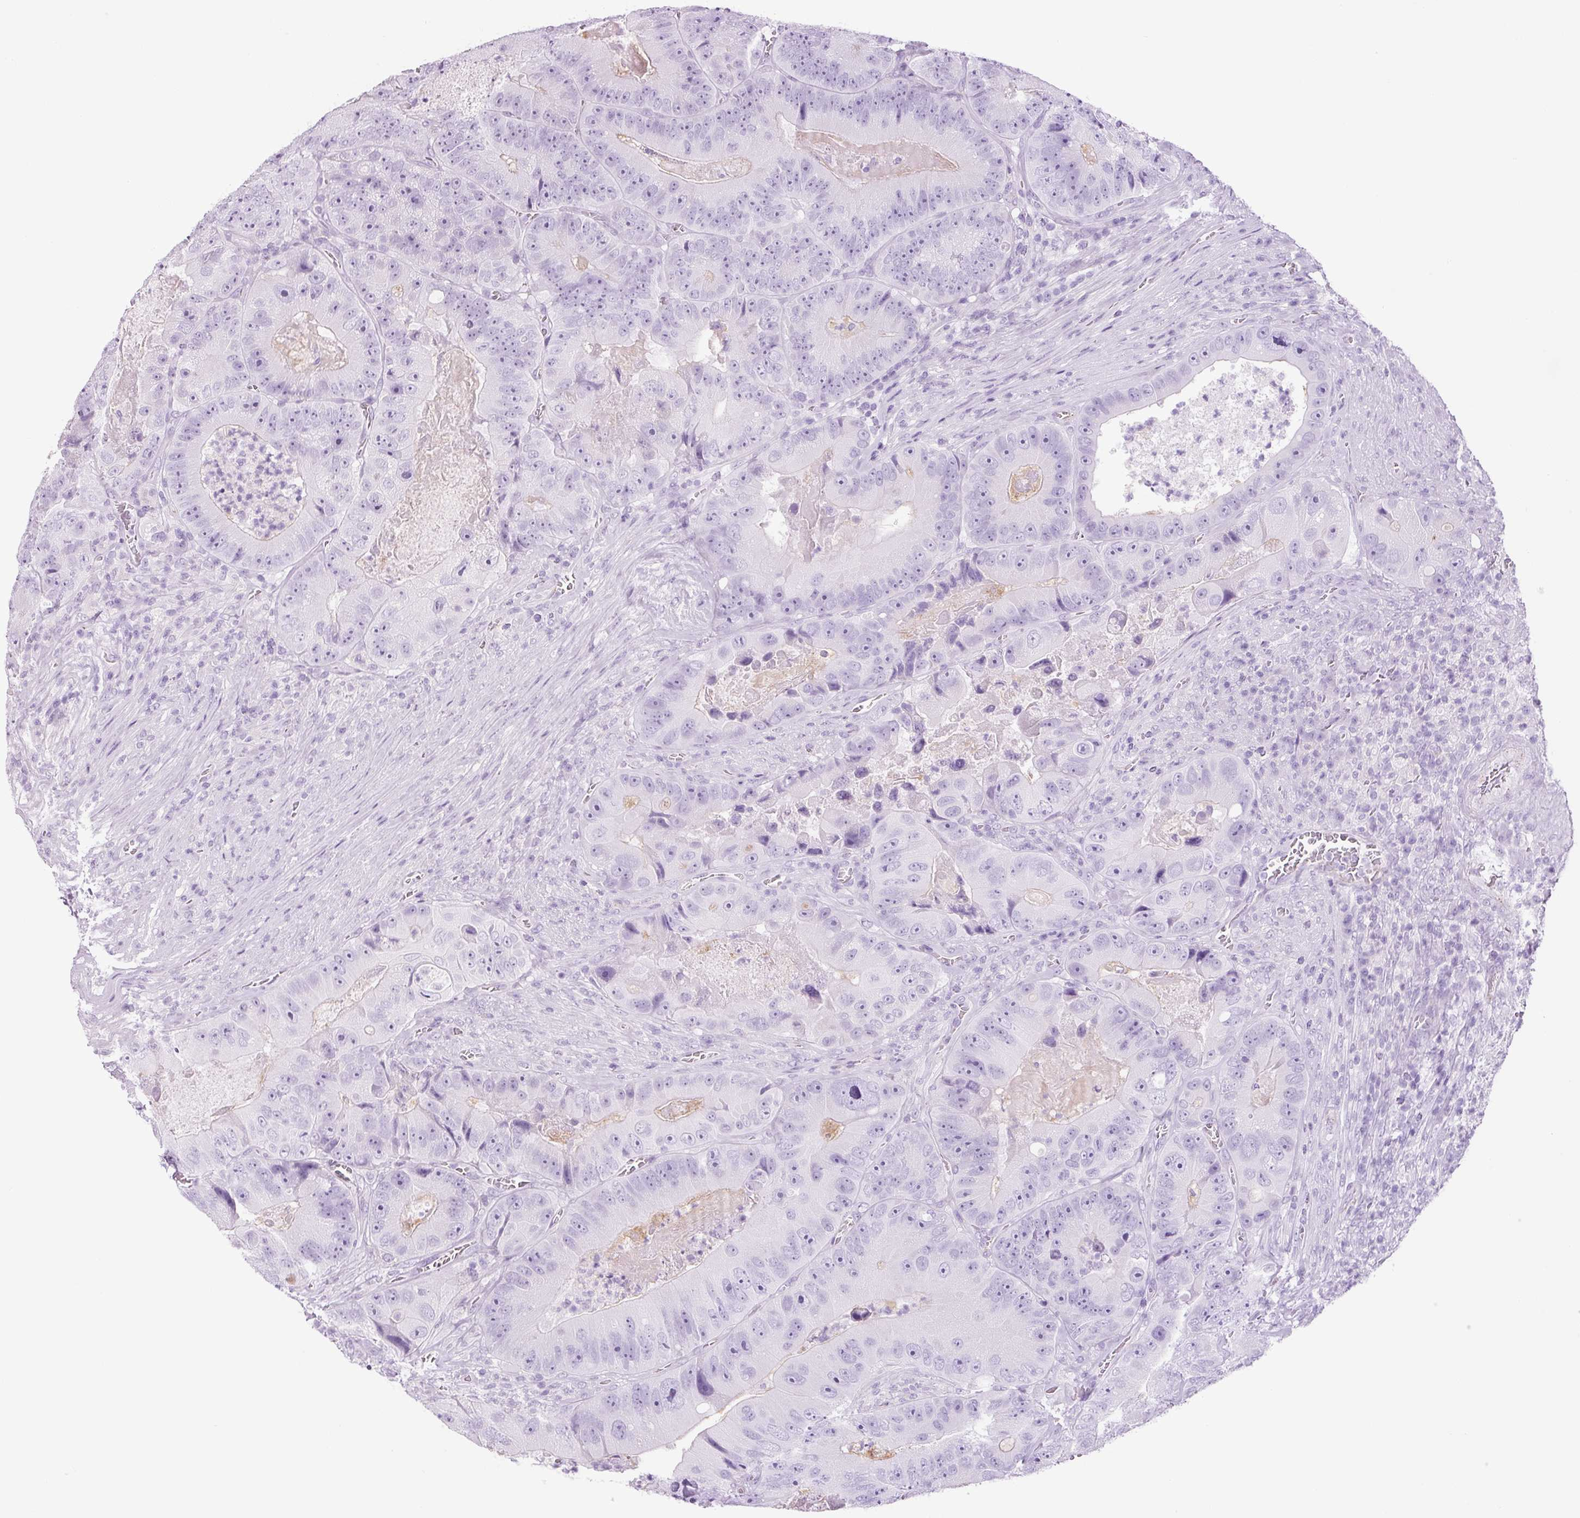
{"staining": {"intensity": "negative", "quantity": "none", "location": "none"}, "tissue": "colorectal cancer", "cell_type": "Tumor cells", "image_type": "cancer", "snomed": [{"axis": "morphology", "description": "Adenocarcinoma, NOS"}, {"axis": "topography", "description": "Colon"}], "caption": "Micrograph shows no significant protein staining in tumor cells of colorectal adenocarcinoma. The staining was performed using DAB to visualize the protein expression in brown, while the nuclei were stained in blue with hematoxylin (Magnification: 20x).", "gene": "ADSS1", "patient": {"sex": "female", "age": 86}}